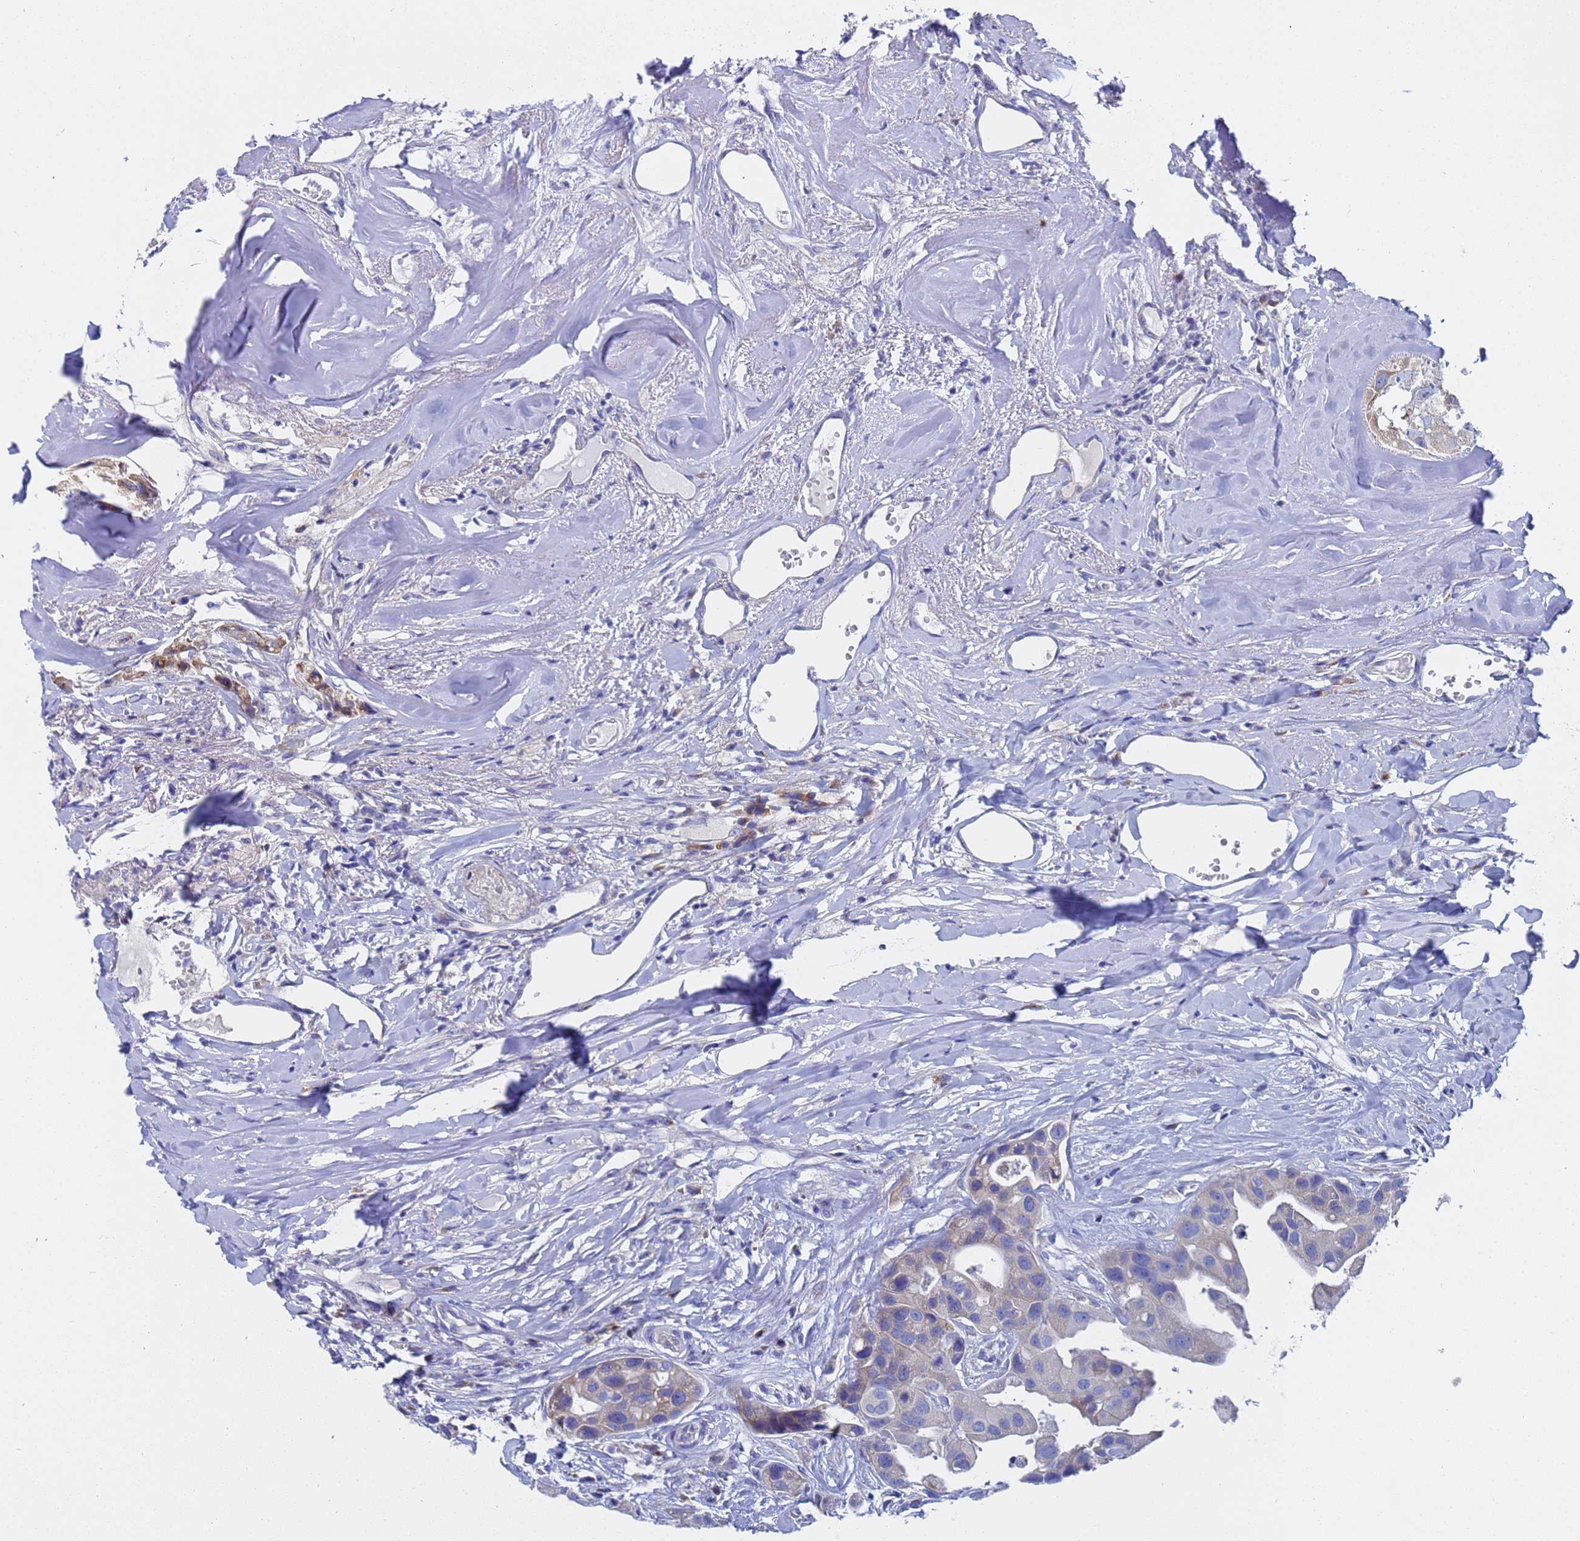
{"staining": {"intensity": "weak", "quantity": "<25%", "location": "cytoplasmic/membranous"}, "tissue": "head and neck cancer", "cell_type": "Tumor cells", "image_type": "cancer", "snomed": [{"axis": "morphology", "description": "Adenocarcinoma, NOS"}, {"axis": "morphology", "description": "Adenocarcinoma, metastatic, NOS"}, {"axis": "topography", "description": "Head-Neck"}], "caption": "The image exhibits no staining of tumor cells in head and neck cancer (adenocarcinoma). (Stains: DAB immunohistochemistry (IHC) with hematoxylin counter stain, Microscopy: brightfield microscopy at high magnification).", "gene": "TM4SF4", "patient": {"sex": "male", "age": 75}}